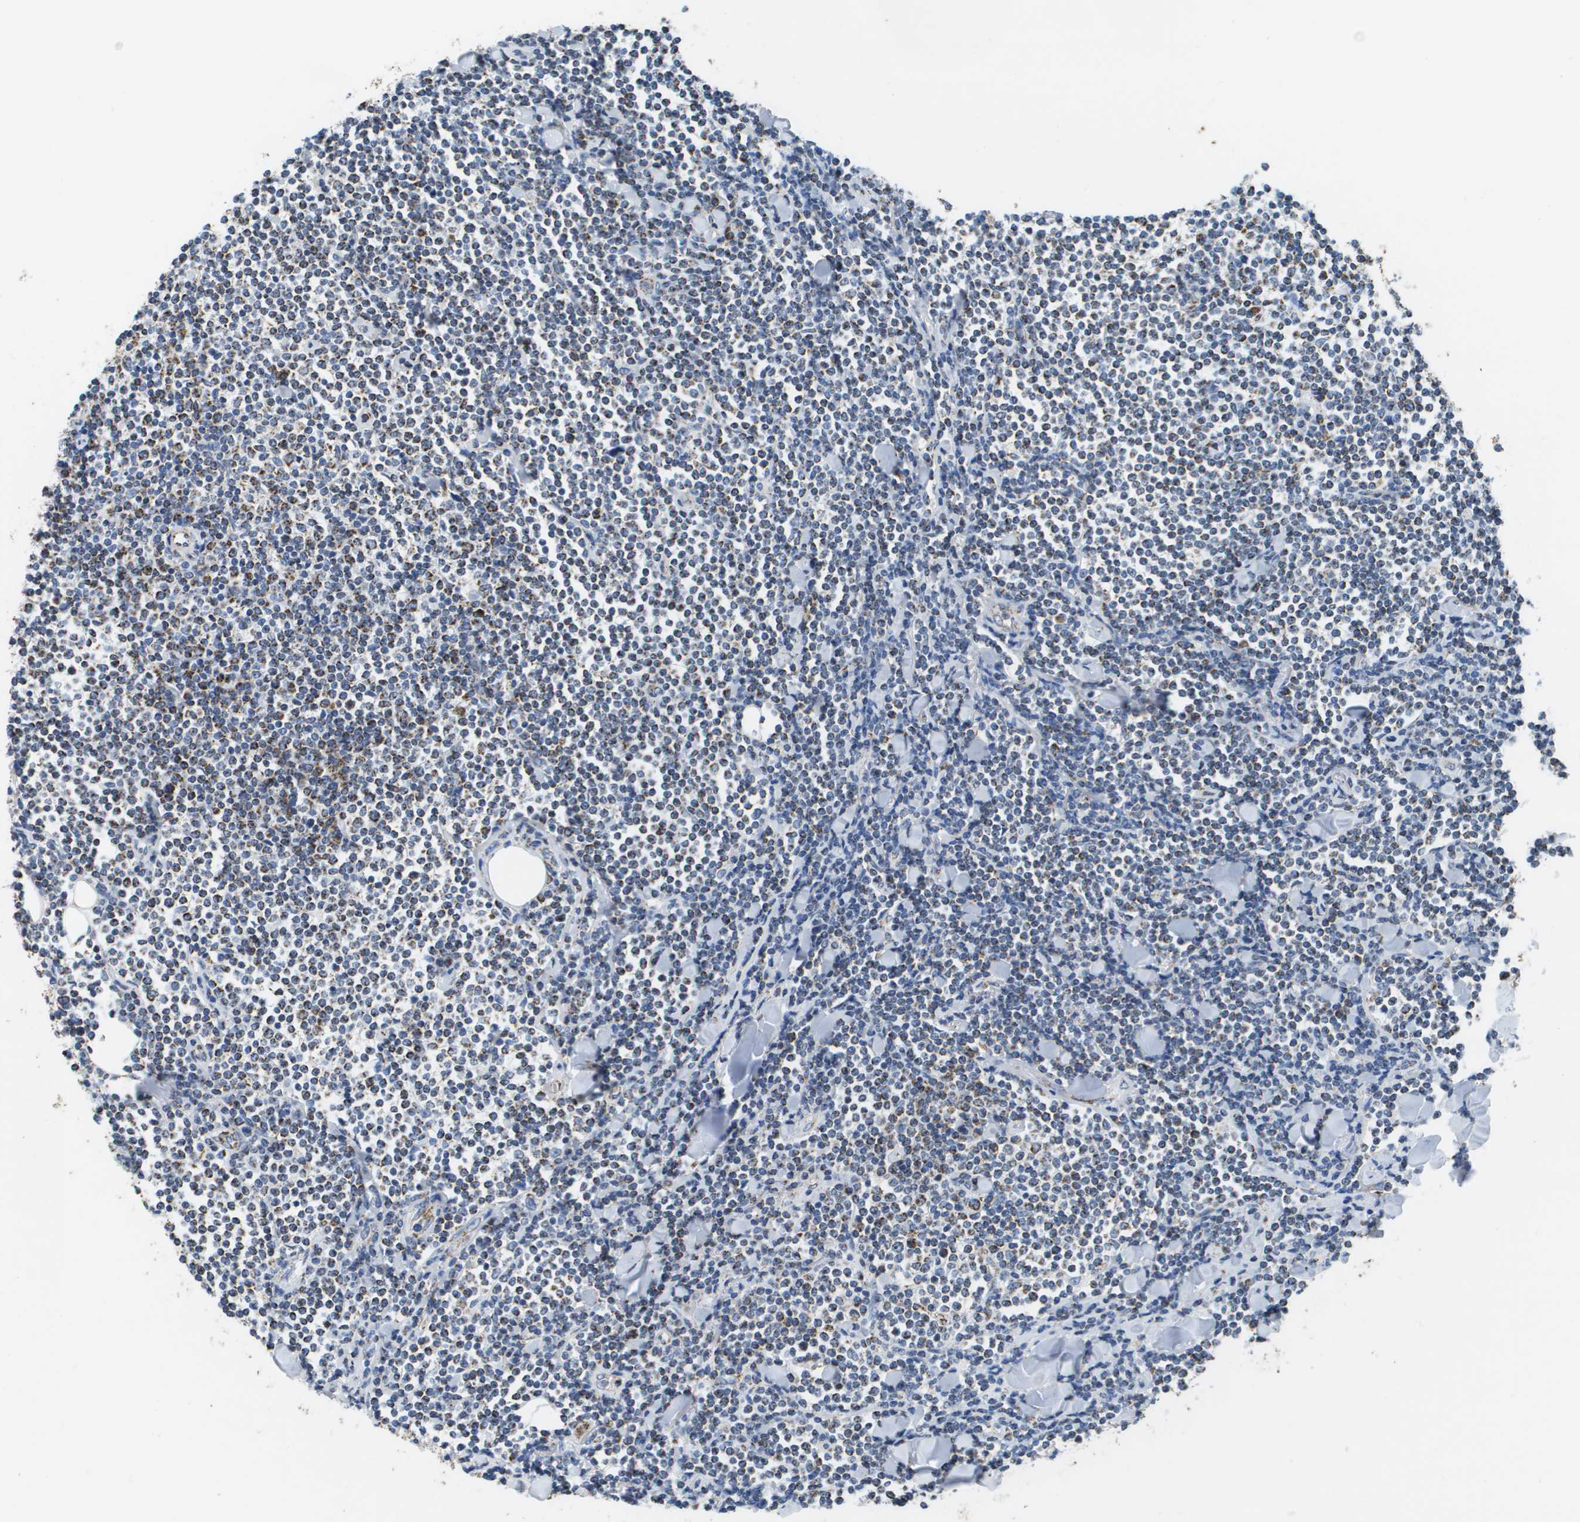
{"staining": {"intensity": "strong", "quantity": "25%-75%", "location": "cytoplasmic/membranous"}, "tissue": "lymphoma", "cell_type": "Tumor cells", "image_type": "cancer", "snomed": [{"axis": "morphology", "description": "Malignant lymphoma, non-Hodgkin's type, Low grade"}, {"axis": "topography", "description": "Soft tissue"}], "caption": "Protein expression analysis of lymphoma shows strong cytoplasmic/membranous expression in approximately 25%-75% of tumor cells.", "gene": "ATP5F1B", "patient": {"sex": "male", "age": 92}}